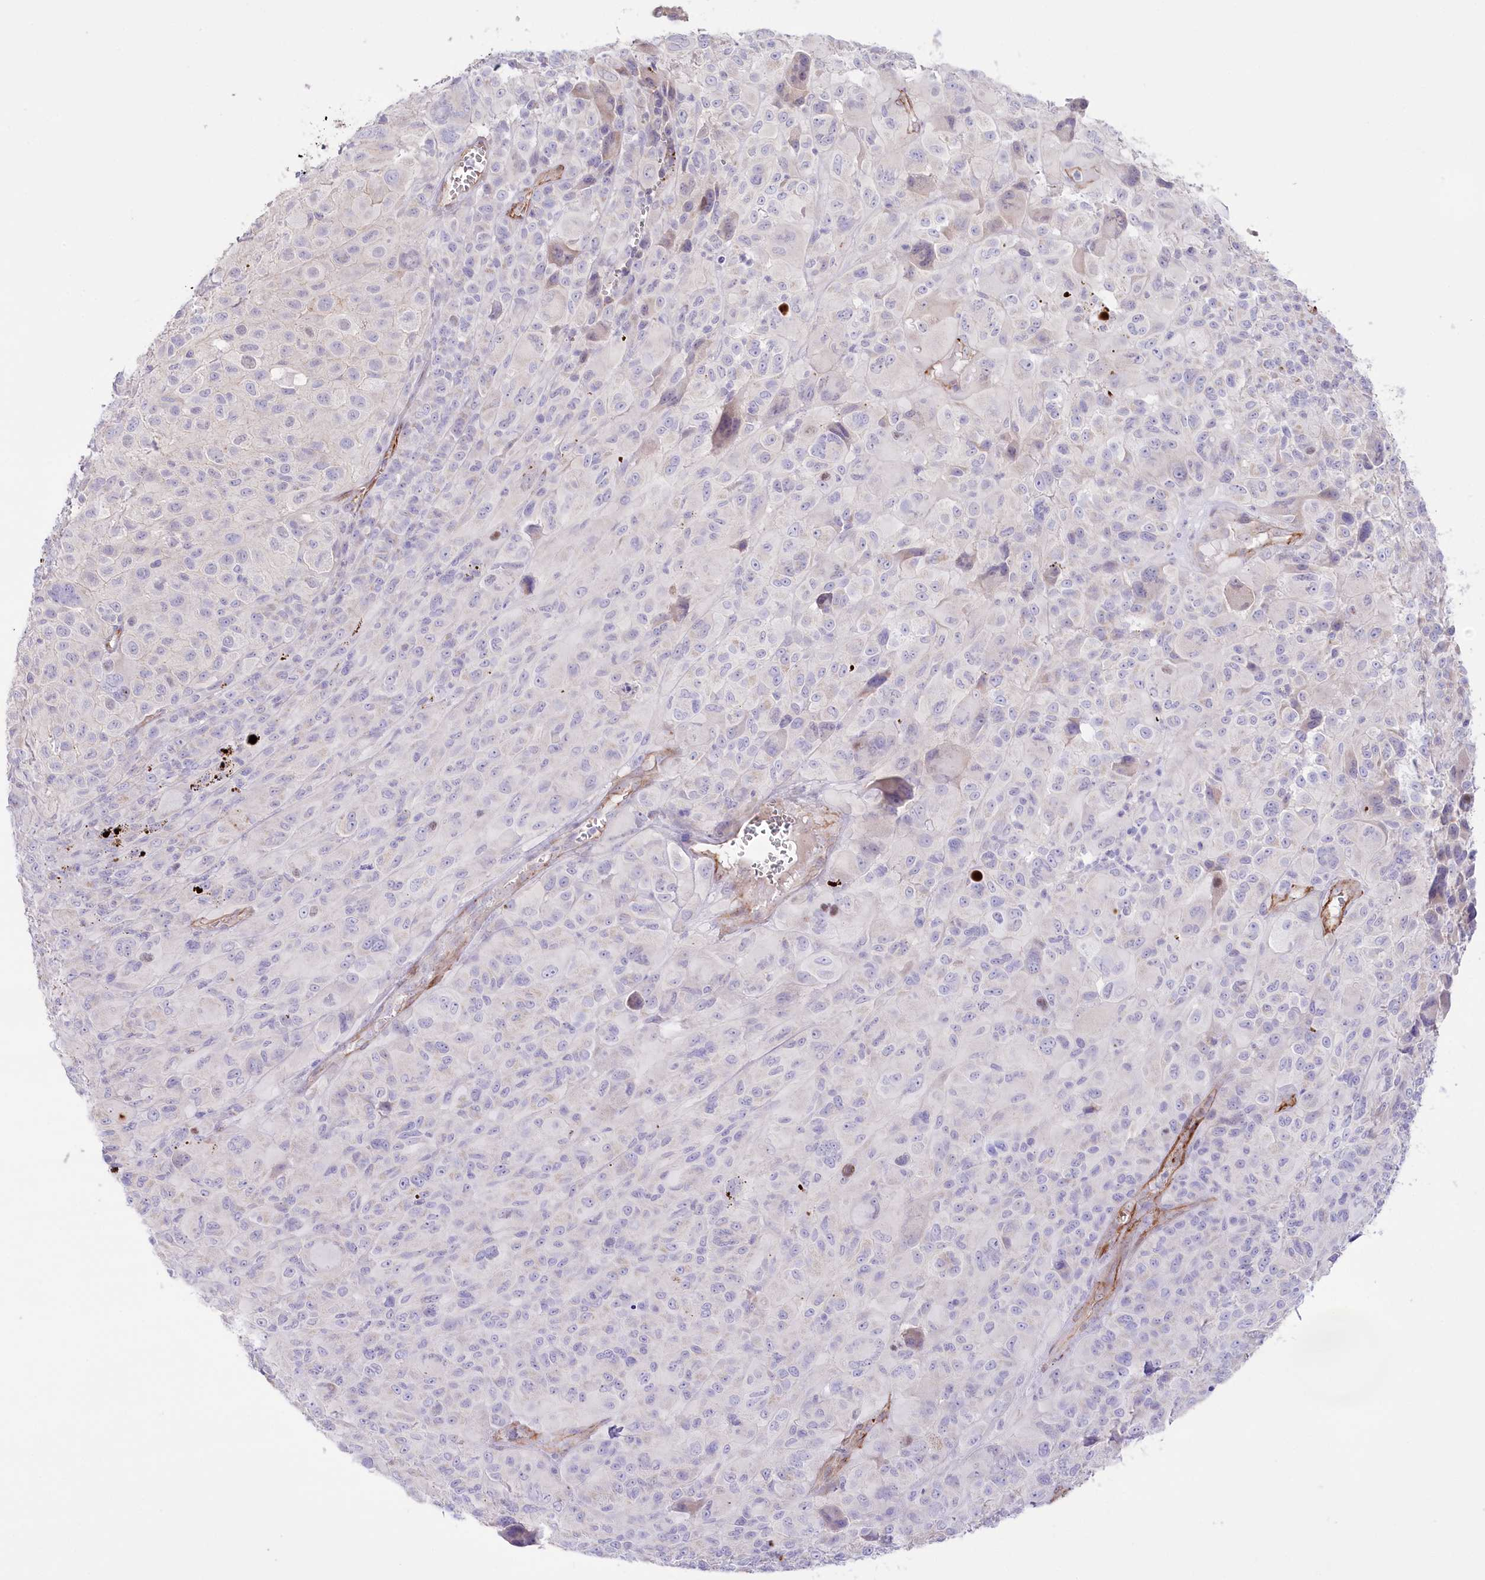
{"staining": {"intensity": "negative", "quantity": "none", "location": "none"}, "tissue": "melanoma", "cell_type": "Tumor cells", "image_type": "cancer", "snomed": [{"axis": "morphology", "description": "Malignant melanoma, NOS"}, {"axis": "topography", "description": "Skin of trunk"}], "caption": "DAB immunohistochemical staining of human melanoma displays no significant positivity in tumor cells.", "gene": "SLC39A10", "patient": {"sex": "male", "age": 71}}